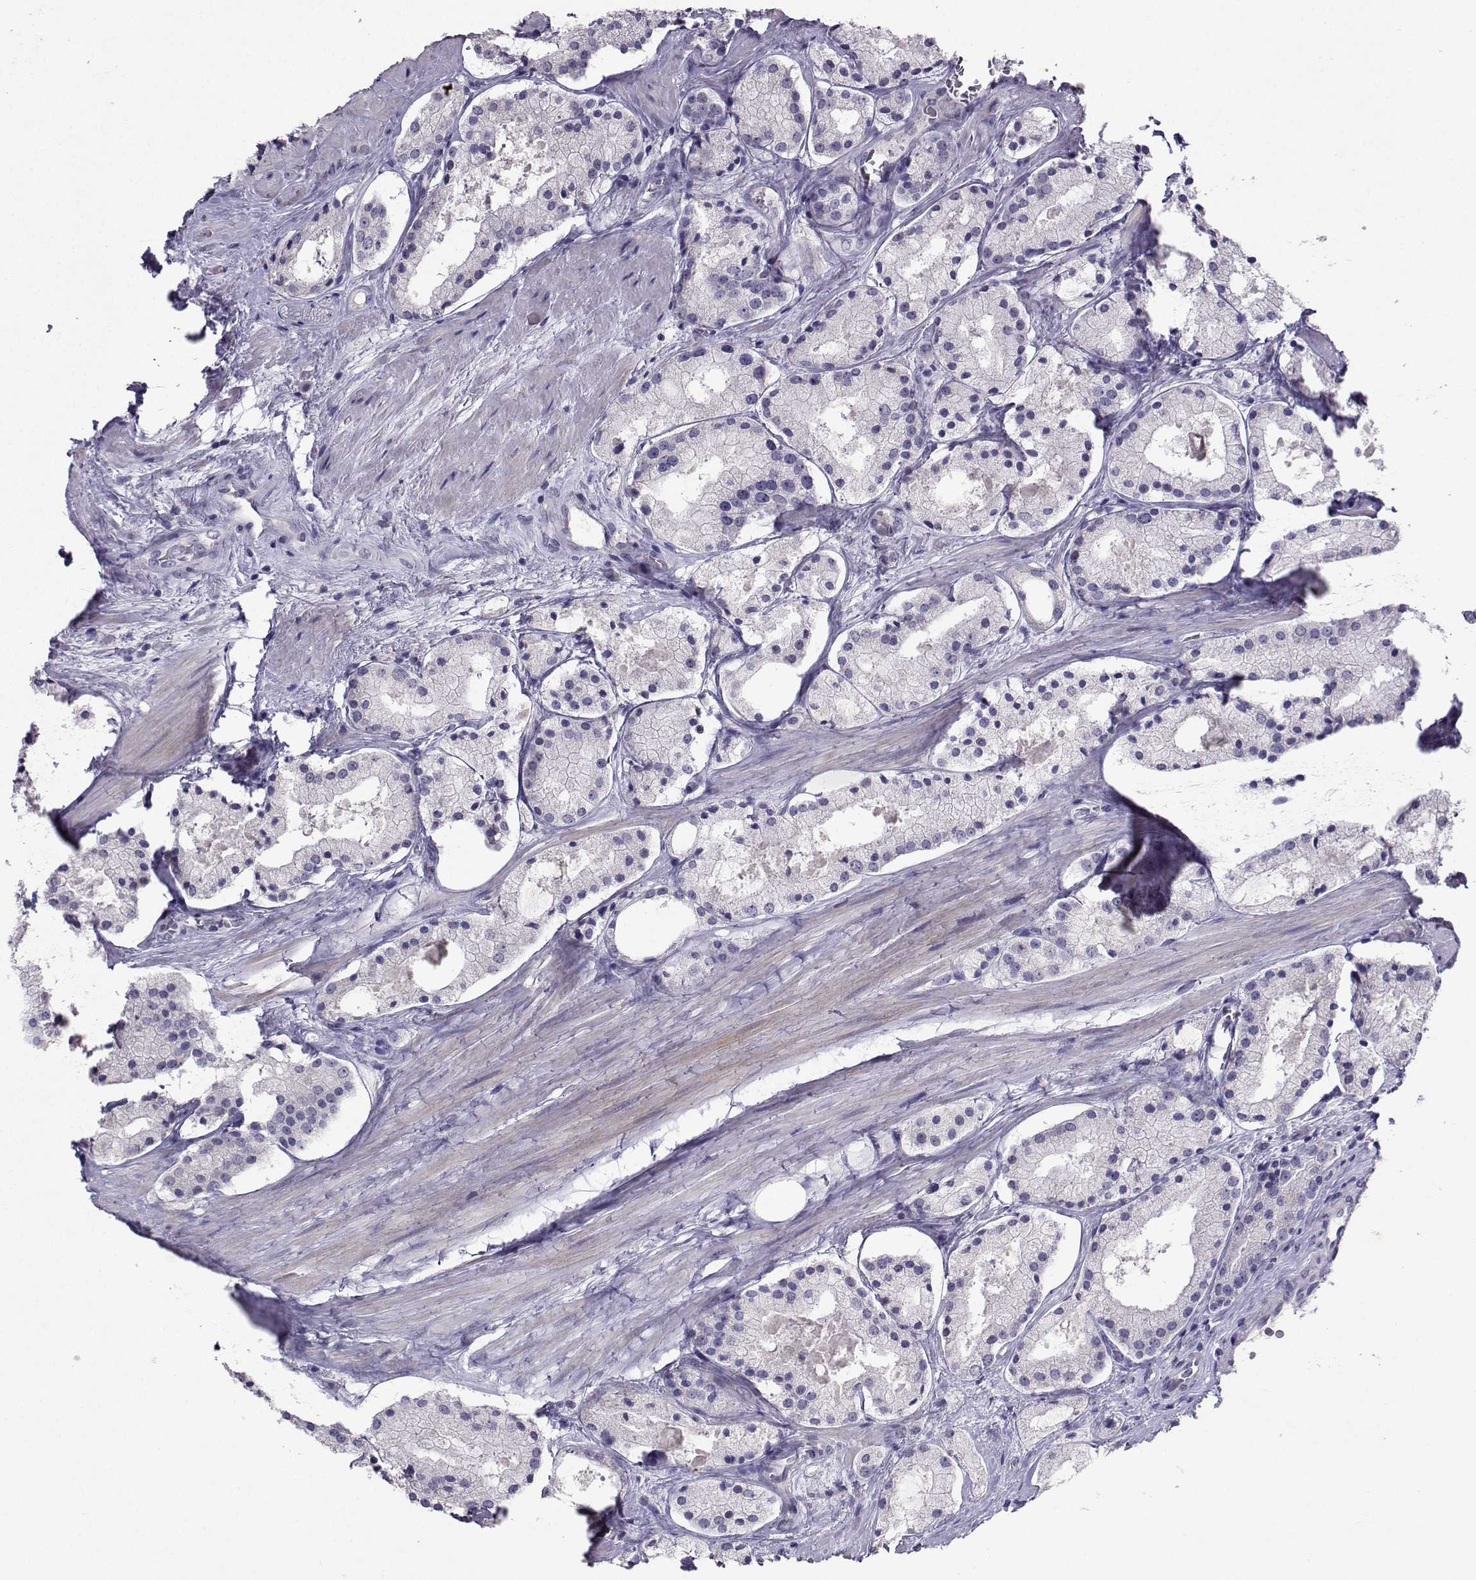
{"staining": {"intensity": "negative", "quantity": "none", "location": "none"}, "tissue": "prostate cancer", "cell_type": "Tumor cells", "image_type": "cancer", "snomed": [{"axis": "morphology", "description": "Adenocarcinoma, NOS"}, {"axis": "morphology", "description": "Adenocarcinoma, High grade"}, {"axis": "topography", "description": "Prostate"}], "caption": "Immunohistochemical staining of human adenocarcinoma (high-grade) (prostate) demonstrates no significant expression in tumor cells.", "gene": "CARTPT", "patient": {"sex": "male", "age": 64}}